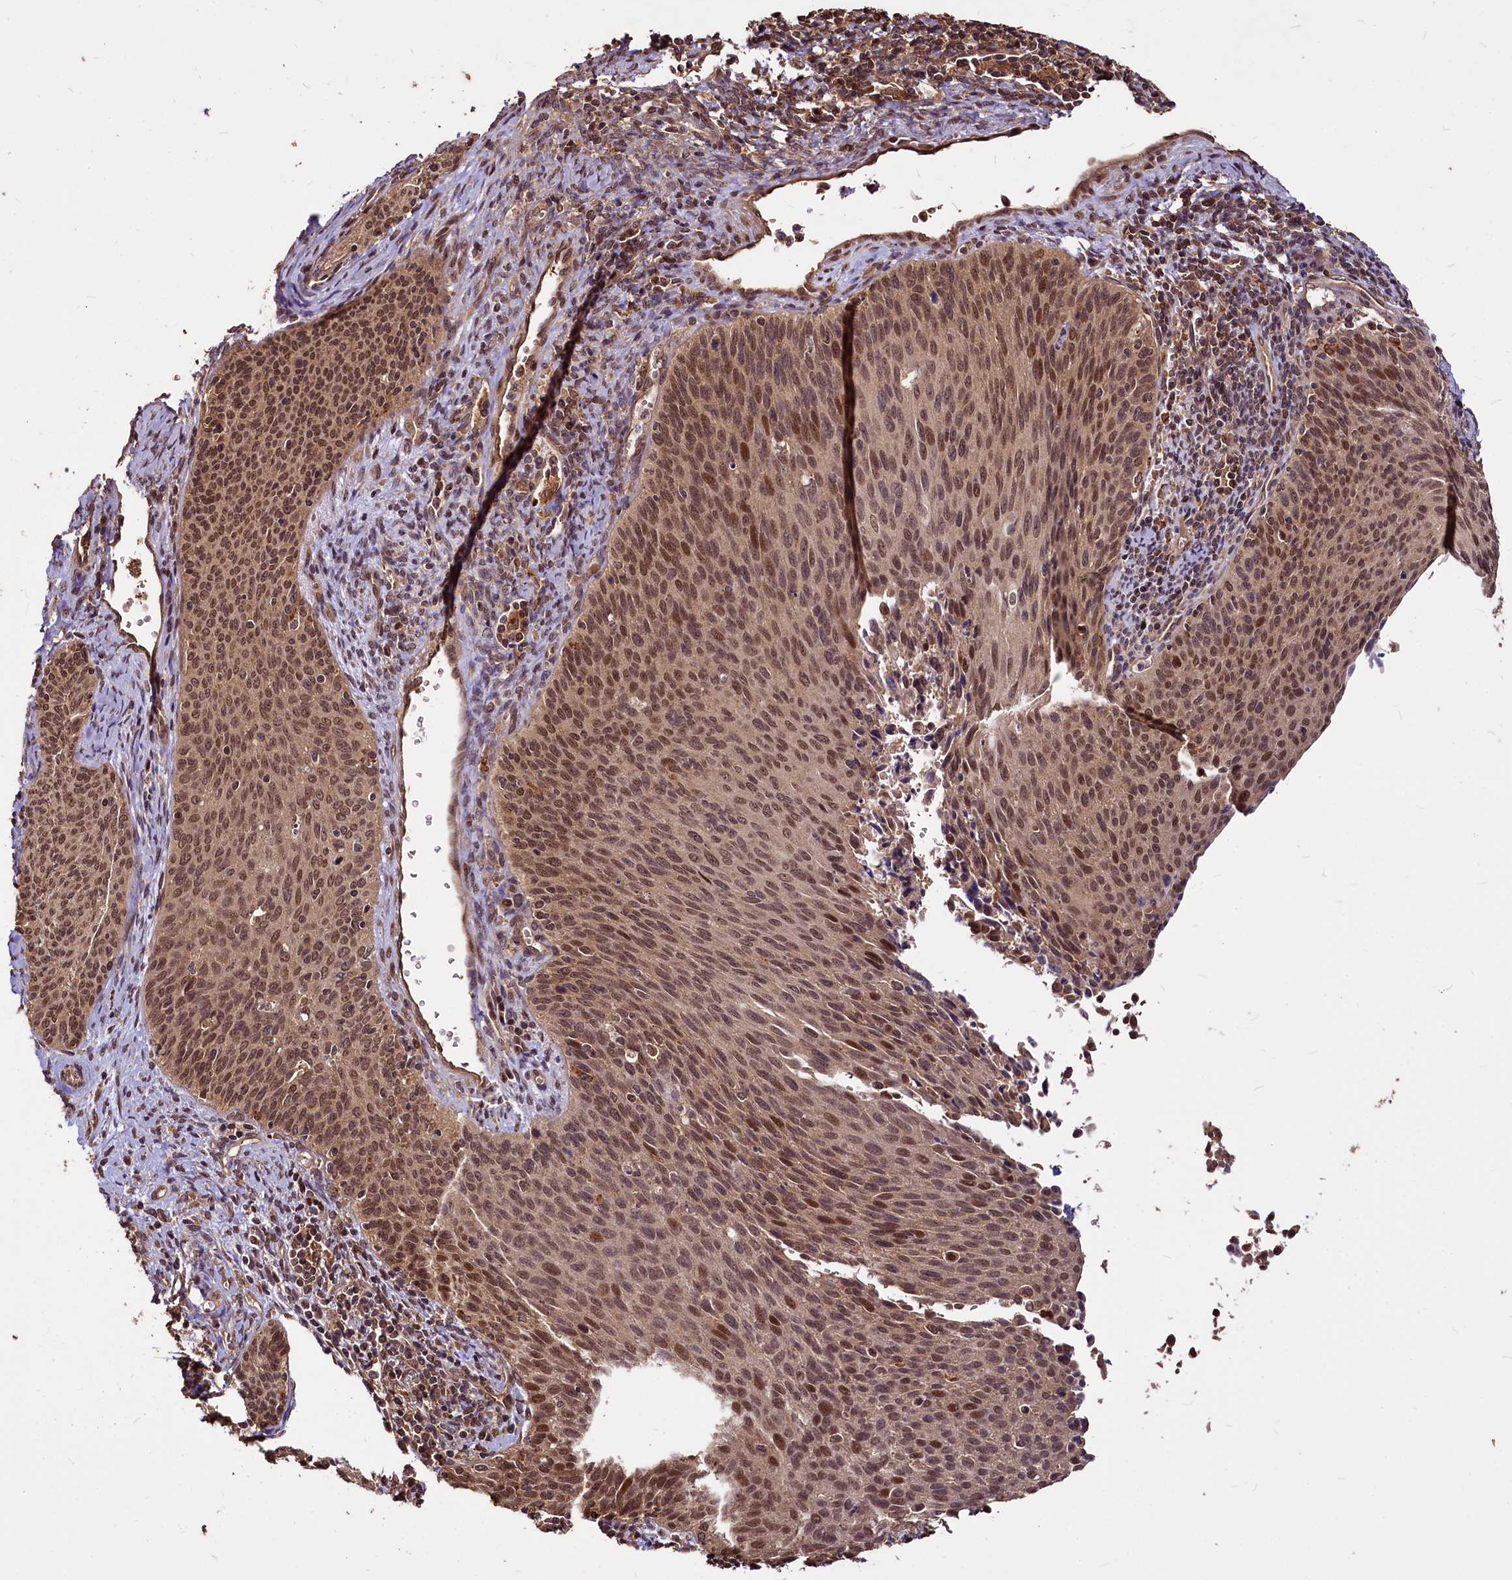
{"staining": {"intensity": "moderate", "quantity": ">75%", "location": "cytoplasmic/membranous,nuclear"}, "tissue": "cervical cancer", "cell_type": "Tumor cells", "image_type": "cancer", "snomed": [{"axis": "morphology", "description": "Squamous cell carcinoma, NOS"}, {"axis": "topography", "description": "Cervix"}], "caption": "This histopathology image reveals IHC staining of human squamous cell carcinoma (cervical), with medium moderate cytoplasmic/membranous and nuclear positivity in about >75% of tumor cells.", "gene": "VPS51", "patient": {"sex": "female", "age": 55}}